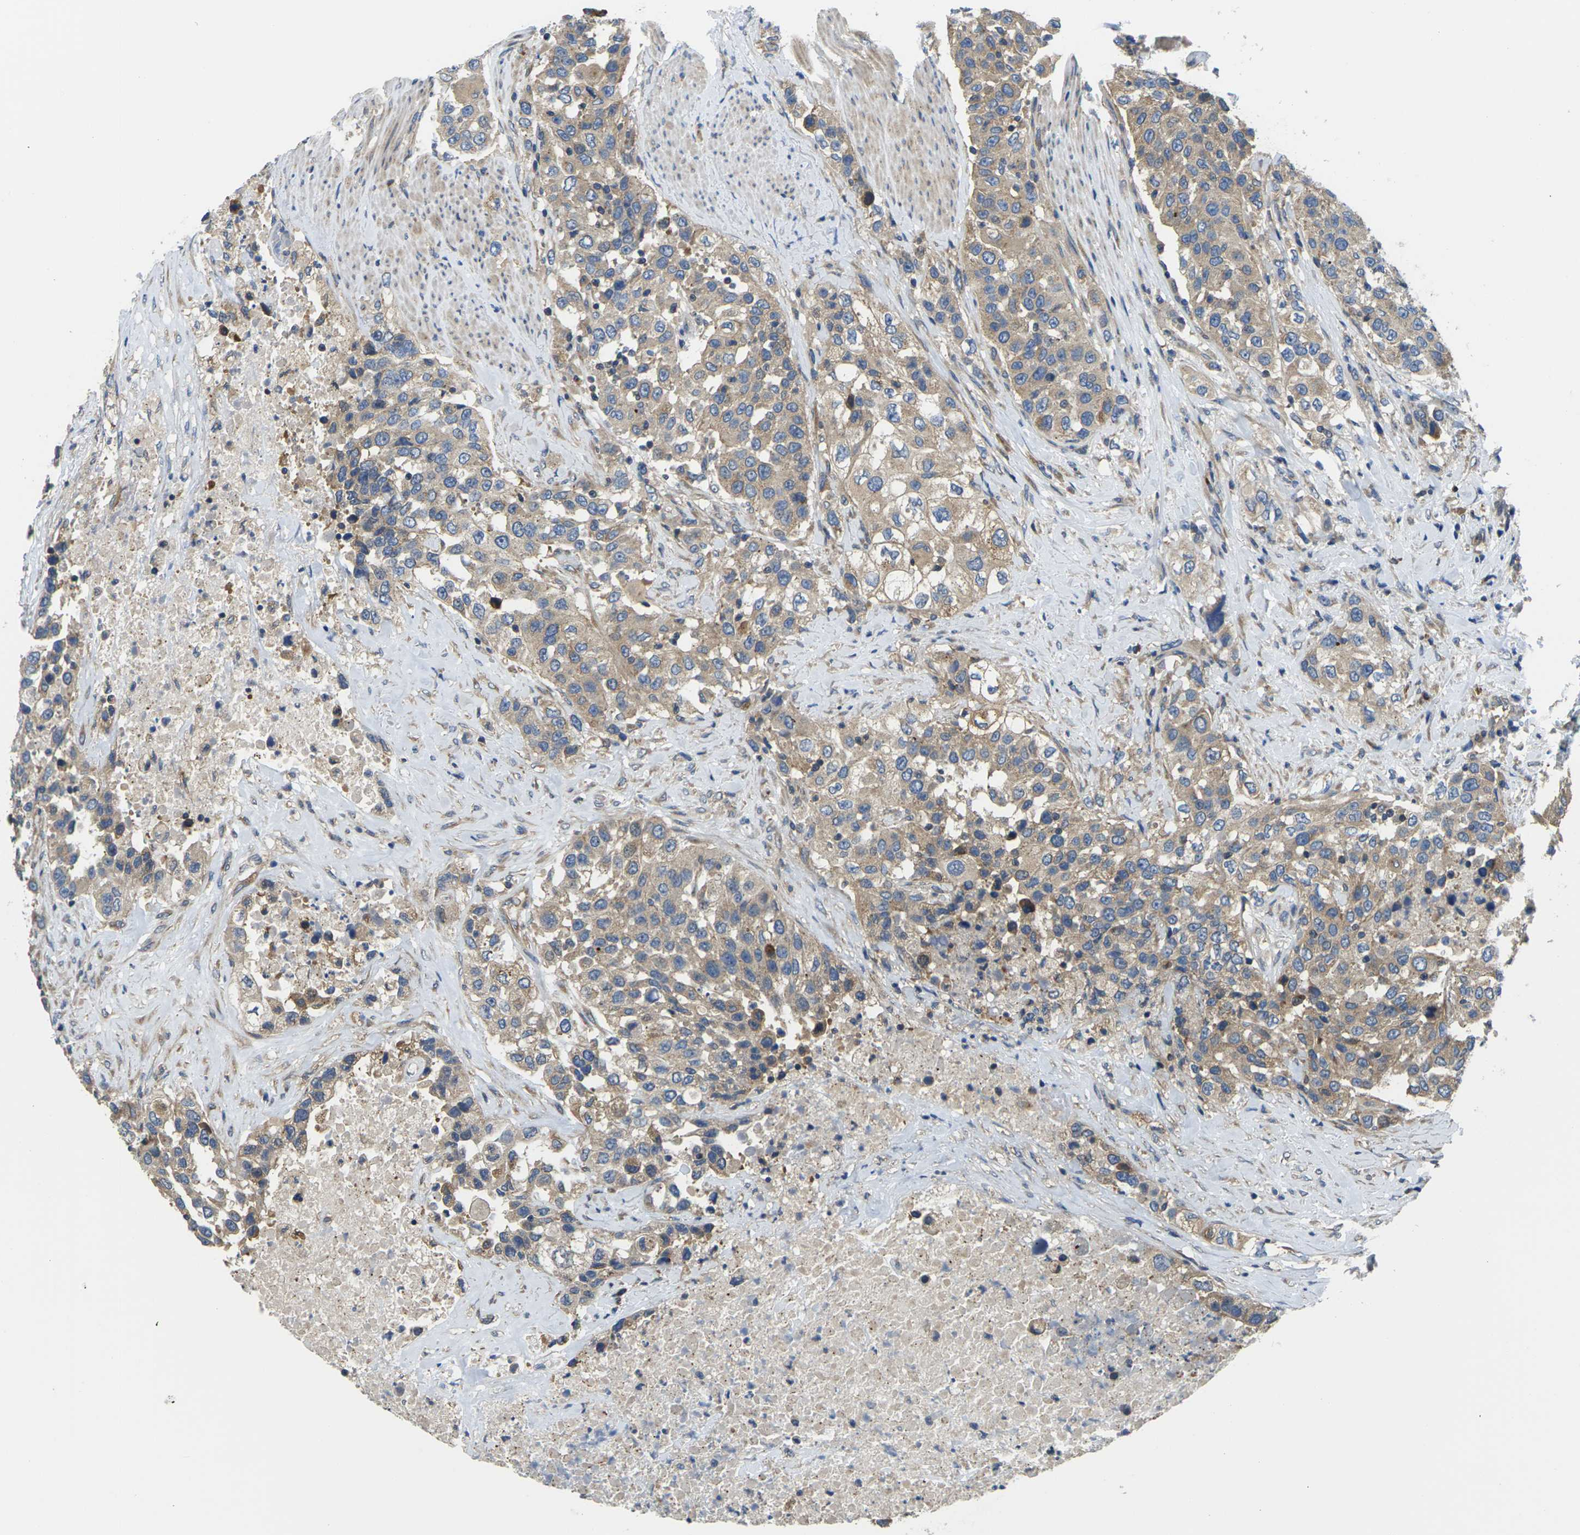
{"staining": {"intensity": "moderate", "quantity": ">75%", "location": "cytoplasmic/membranous"}, "tissue": "urothelial cancer", "cell_type": "Tumor cells", "image_type": "cancer", "snomed": [{"axis": "morphology", "description": "Urothelial carcinoma, High grade"}, {"axis": "topography", "description": "Urinary bladder"}], "caption": "Urothelial cancer tissue reveals moderate cytoplasmic/membranous expression in about >75% of tumor cells (DAB (3,3'-diaminobenzidine) = brown stain, brightfield microscopy at high magnification).", "gene": "TMCC2", "patient": {"sex": "female", "age": 80}}